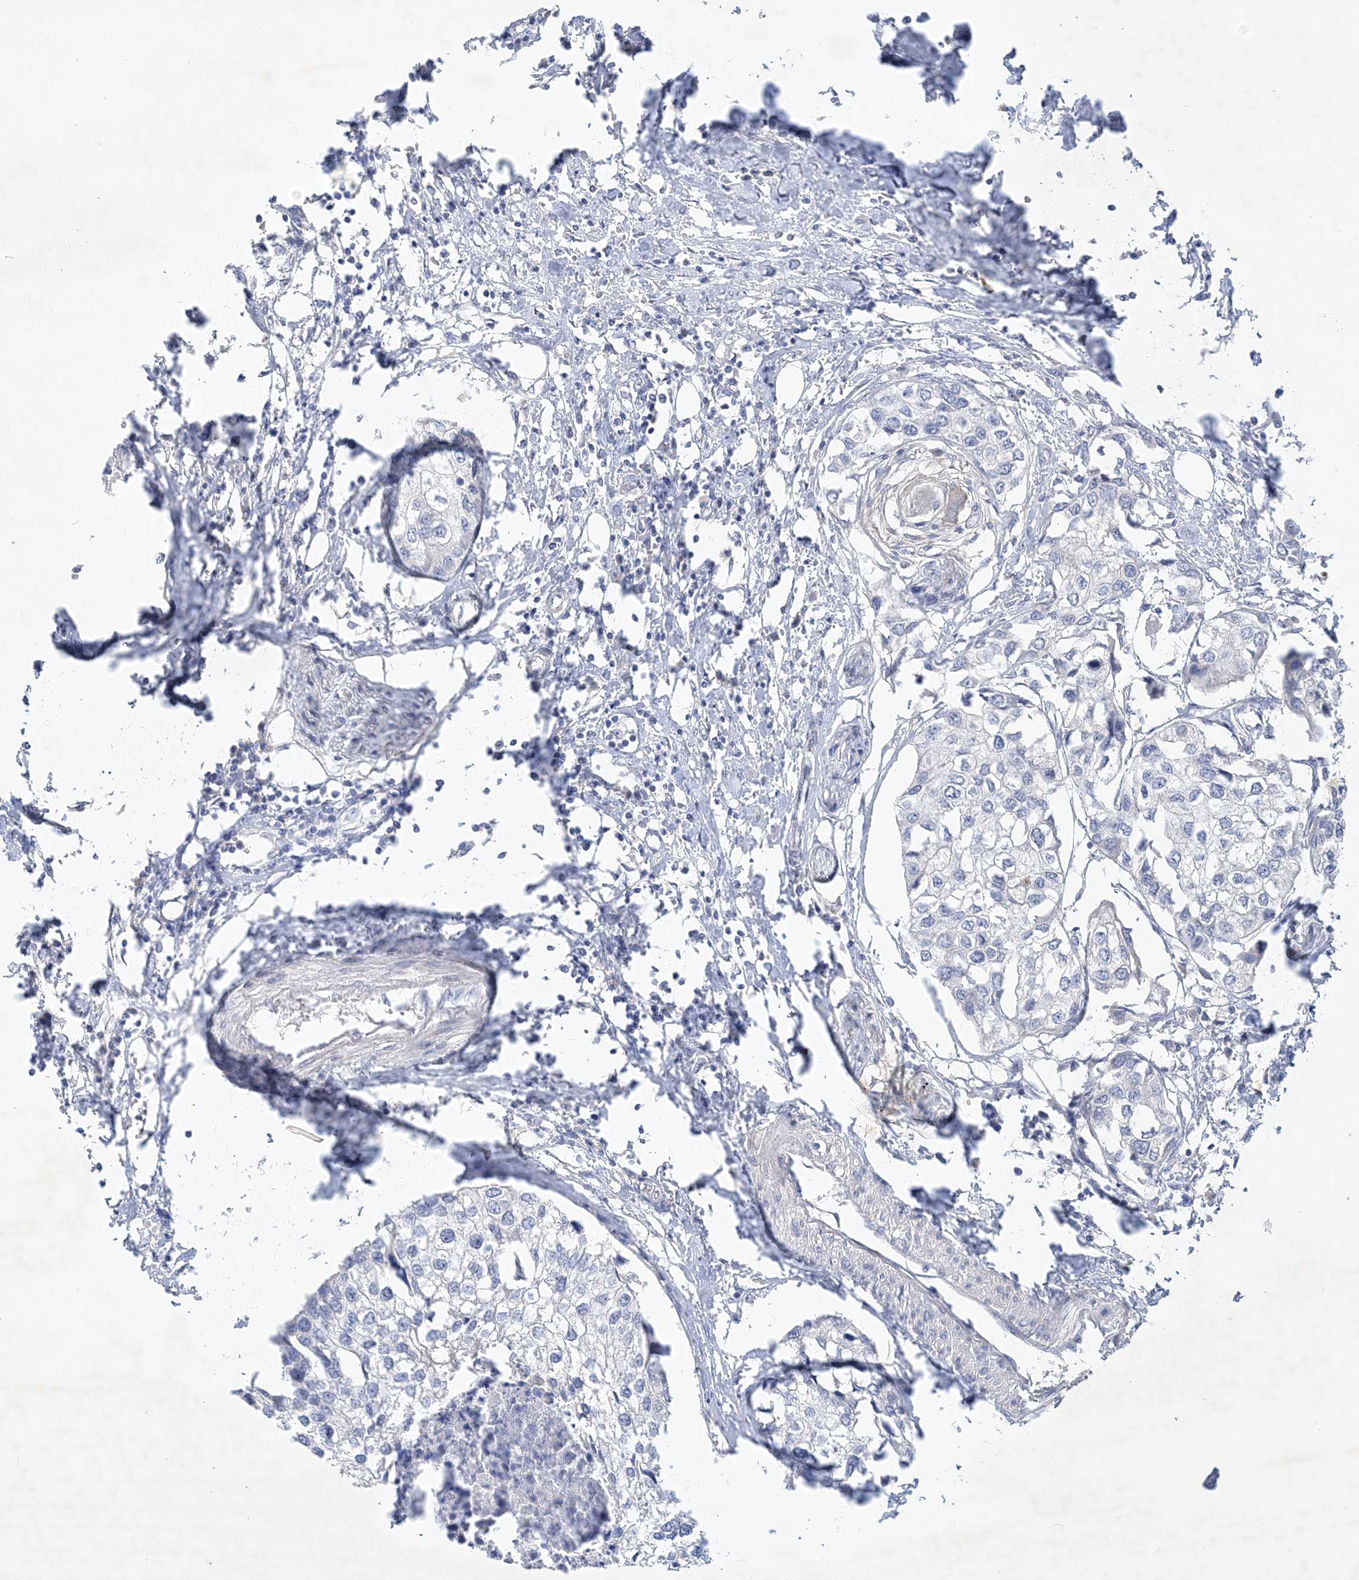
{"staining": {"intensity": "negative", "quantity": "none", "location": "none"}, "tissue": "urothelial cancer", "cell_type": "Tumor cells", "image_type": "cancer", "snomed": [{"axis": "morphology", "description": "Urothelial carcinoma, High grade"}, {"axis": "topography", "description": "Urinary bladder"}], "caption": "Tumor cells are negative for brown protein staining in urothelial carcinoma (high-grade). Brightfield microscopy of immunohistochemistry (IHC) stained with DAB (brown) and hematoxylin (blue), captured at high magnification.", "gene": "ANKRD35", "patient": {"sex": "male", "age": 64}}